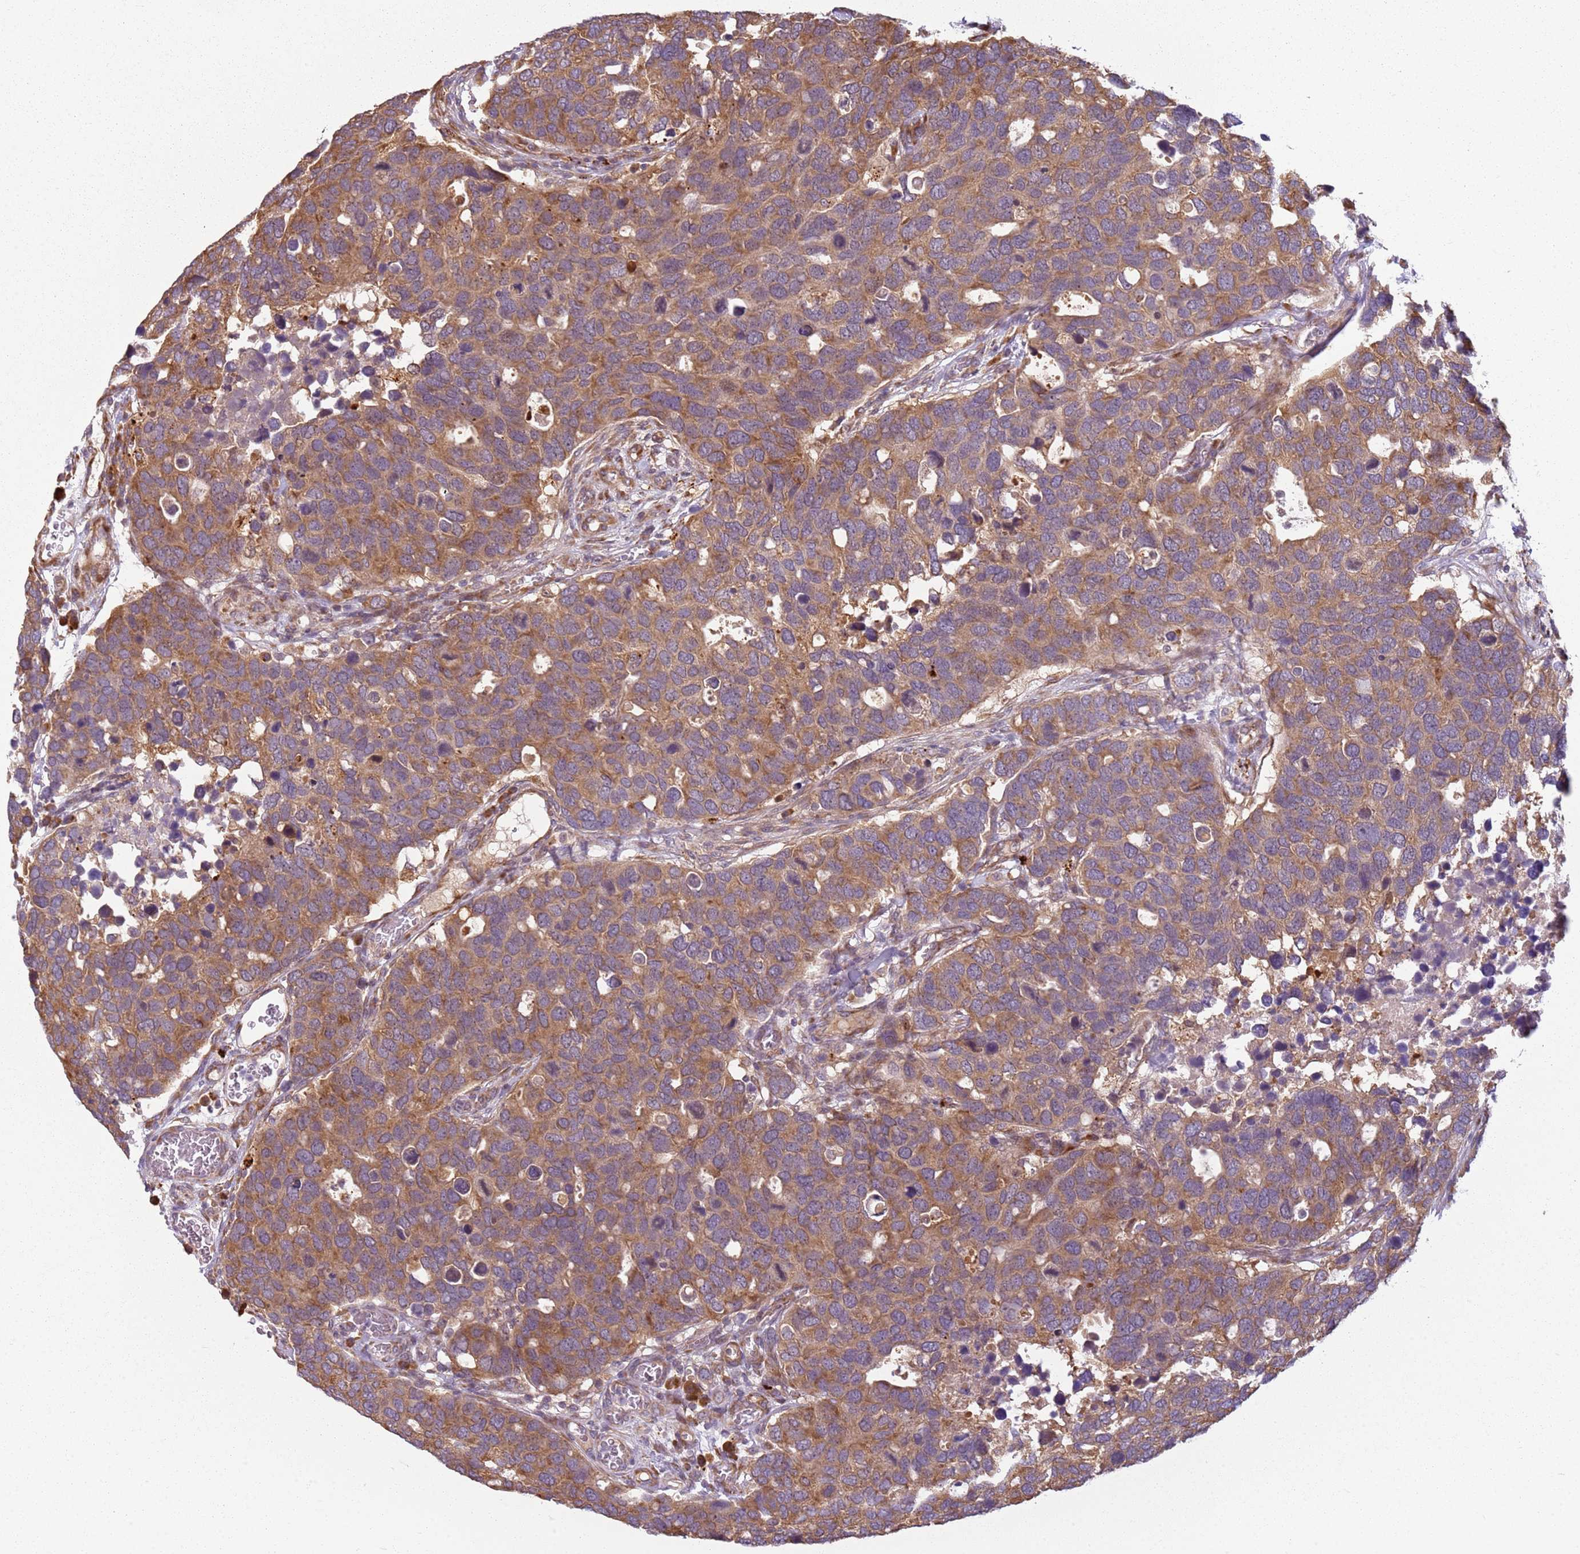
{"staining": {"intensity": "moderate", "quantity": ">75%", "location": "cytoplasmic/membranous"}, "tissue": "breast cancer", "cell_type": "Tumor cells", "image_type": "cancer", "snomed": [{"axis": "morphology", "description": "Duct carcinoma"}, {"axis": "topography", "description": "Breast"}], "caption": "Intraductal carcinoma (breast) stained with DAB (3,3'-diaminobenzidine) IHC exhibits medium levels of moderate cytoplasmic/membranous staining in approximately >75% of tumor cells. The staining was performed using DAB to visualize the protein expression in brown, while the nuclei were stained in blue with hematoxylin (Magnification: 20x).", "gene": "RPS28", "patient": {"sex": "female", "age": 83}}